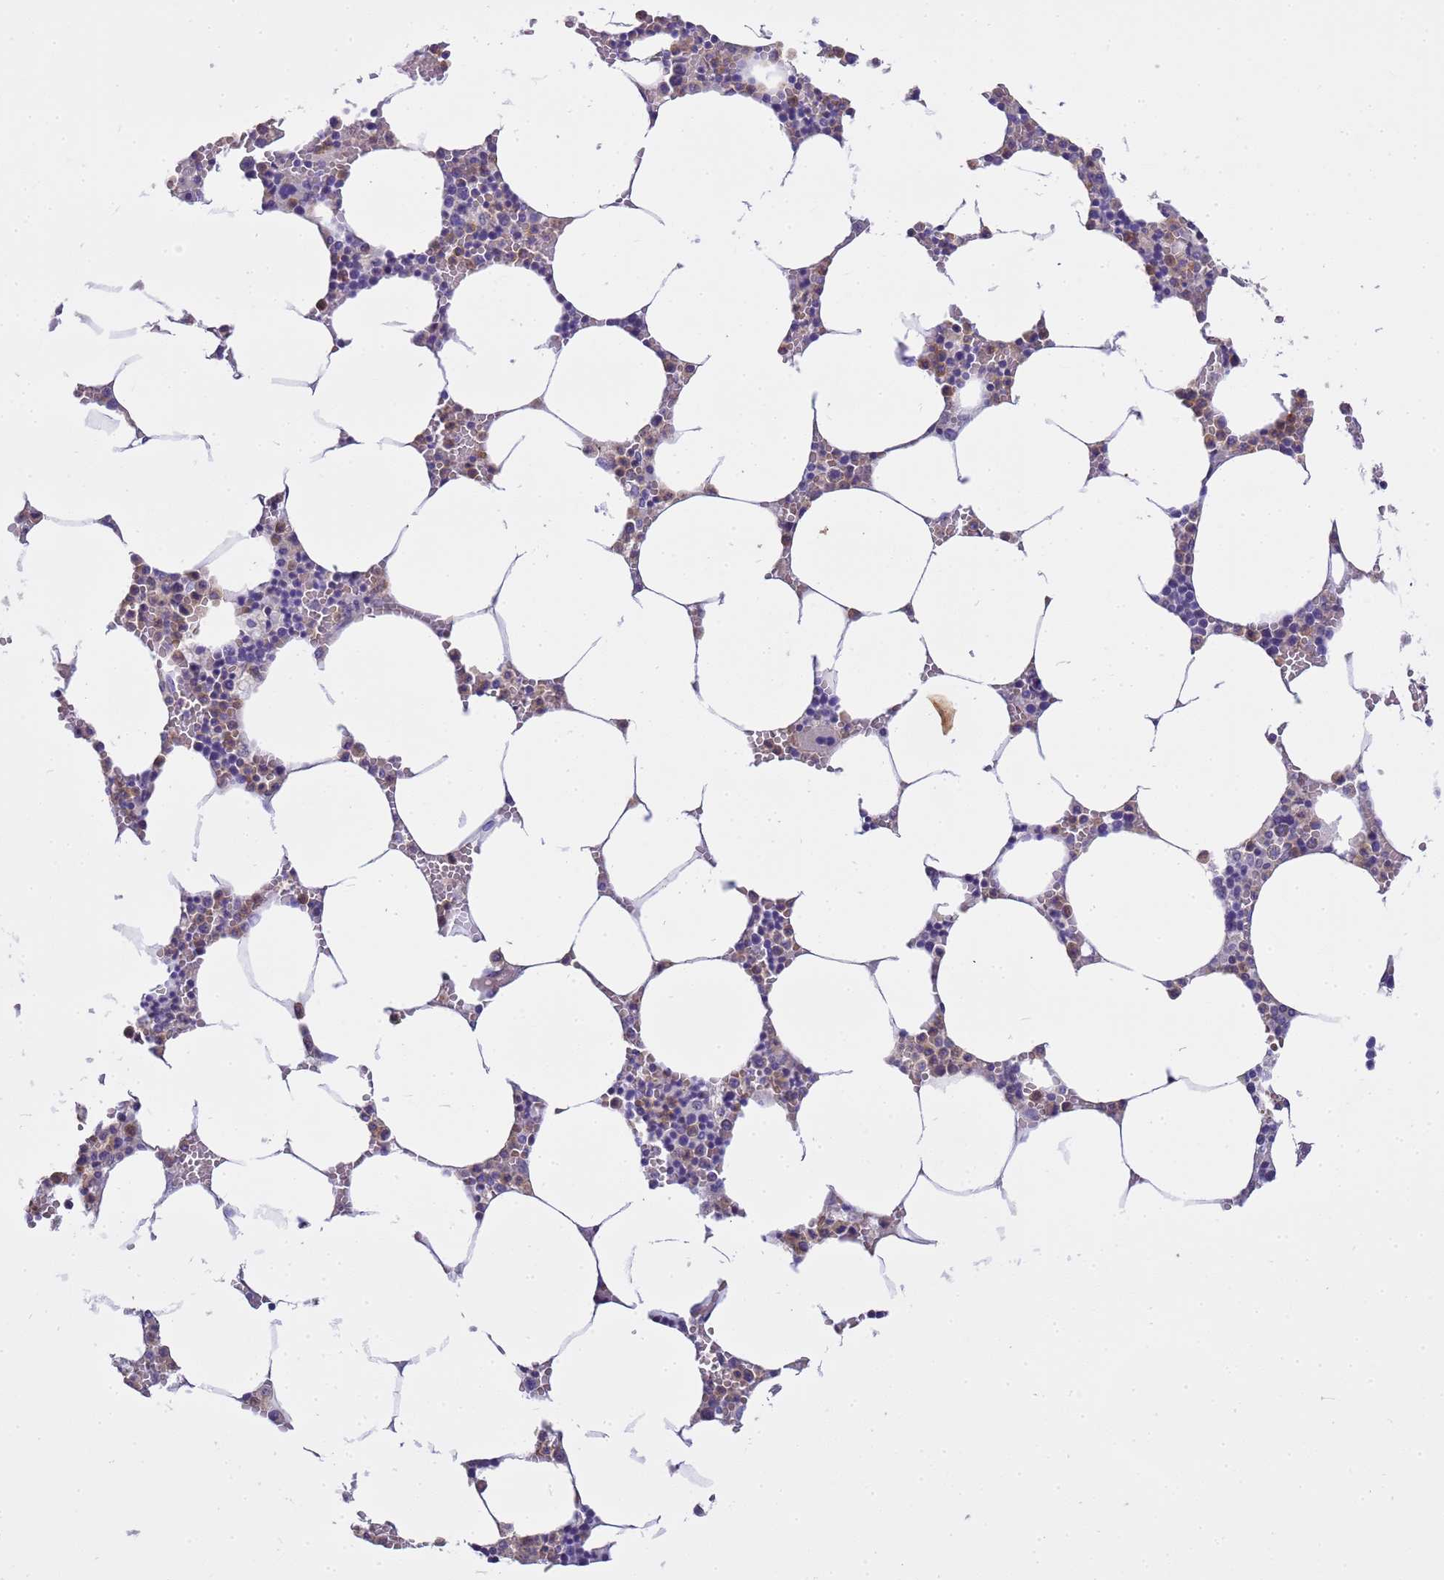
{"staining": {"intensity": "weak", "quantity": "<25%", "location": "cytoplasmic/membranous"}, "tissue": "bone marrow", "cell_type": "Hematopoietic cells", "image_type": "normal", "snomed": [{"axis": "morphology", "description": "Normal tissue, NOS"}, {"axis": "topography", "description": "Bone marrow"}], "caption": "The immunohistochemistry photomicrograph has no significant staining in hematopoietic cells of bone marrow. Brightfield microscopy of IHC stained with DAB (brown) and hematoxylin (blue), captured at high magnification.", "gene": "RIPPLY2", "patient": {"sex": "male", "age": 70}}